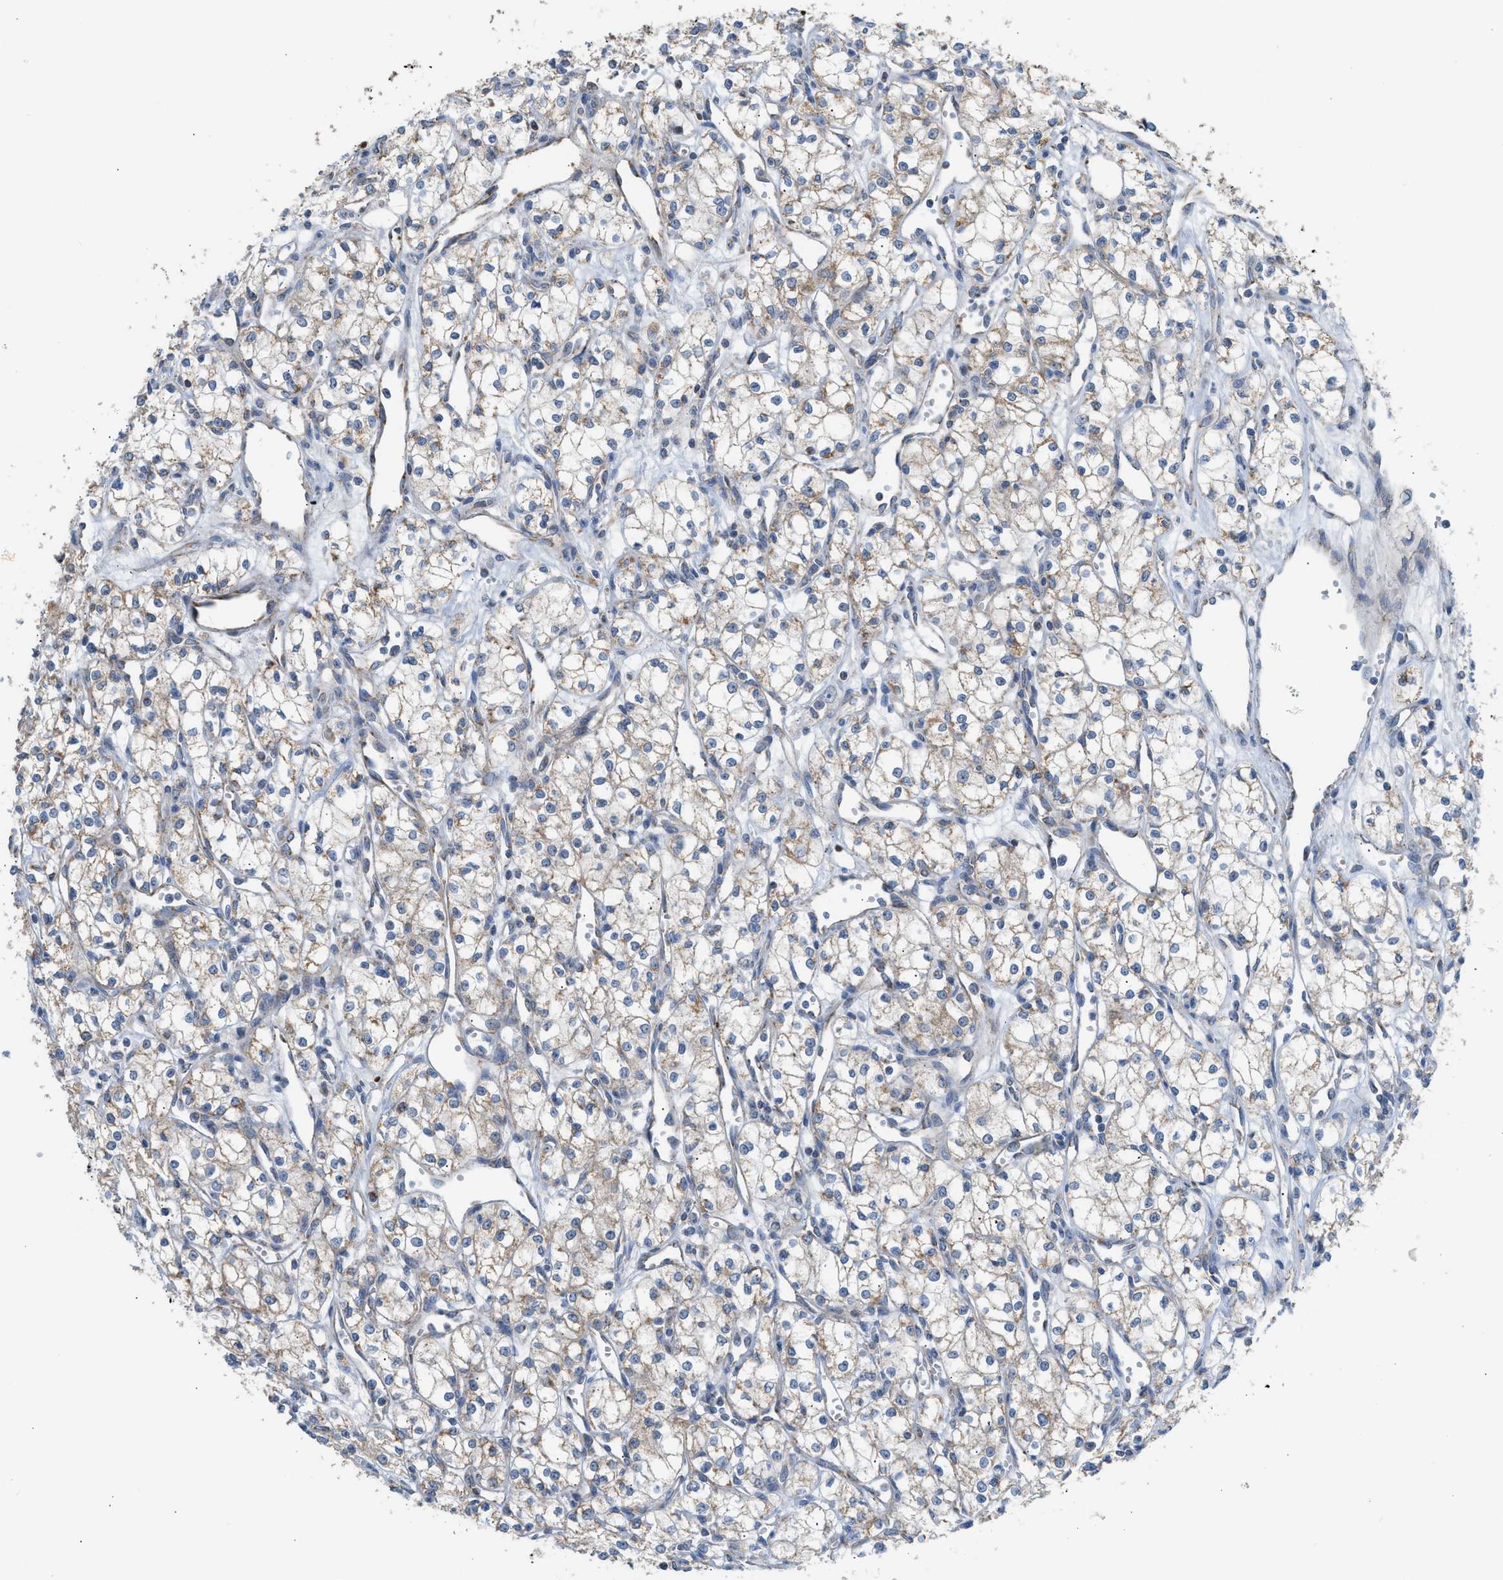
{"staining": {"intensity": "weak", "quantity": ">75%", "location": "cytoplasmic/membranous"}, "tissue": "renal cancer", "cell_type": "Tumor cells", "image_type": "cancer", "snomed": [{"axis": "morphology", "description": "Adenocarcinoma, NOS"}, {"axis": "topography", "description": "Kidney"}], "caption": "This image reveals immunohistochemistry (IHC) staining of human adenocarcinoma (renal), with low weak cytoplasmic/membranous staining in approximately >75% of tumor cells.", "gene": "GOT2", "patient": {"sex": "male", "age": 59}}